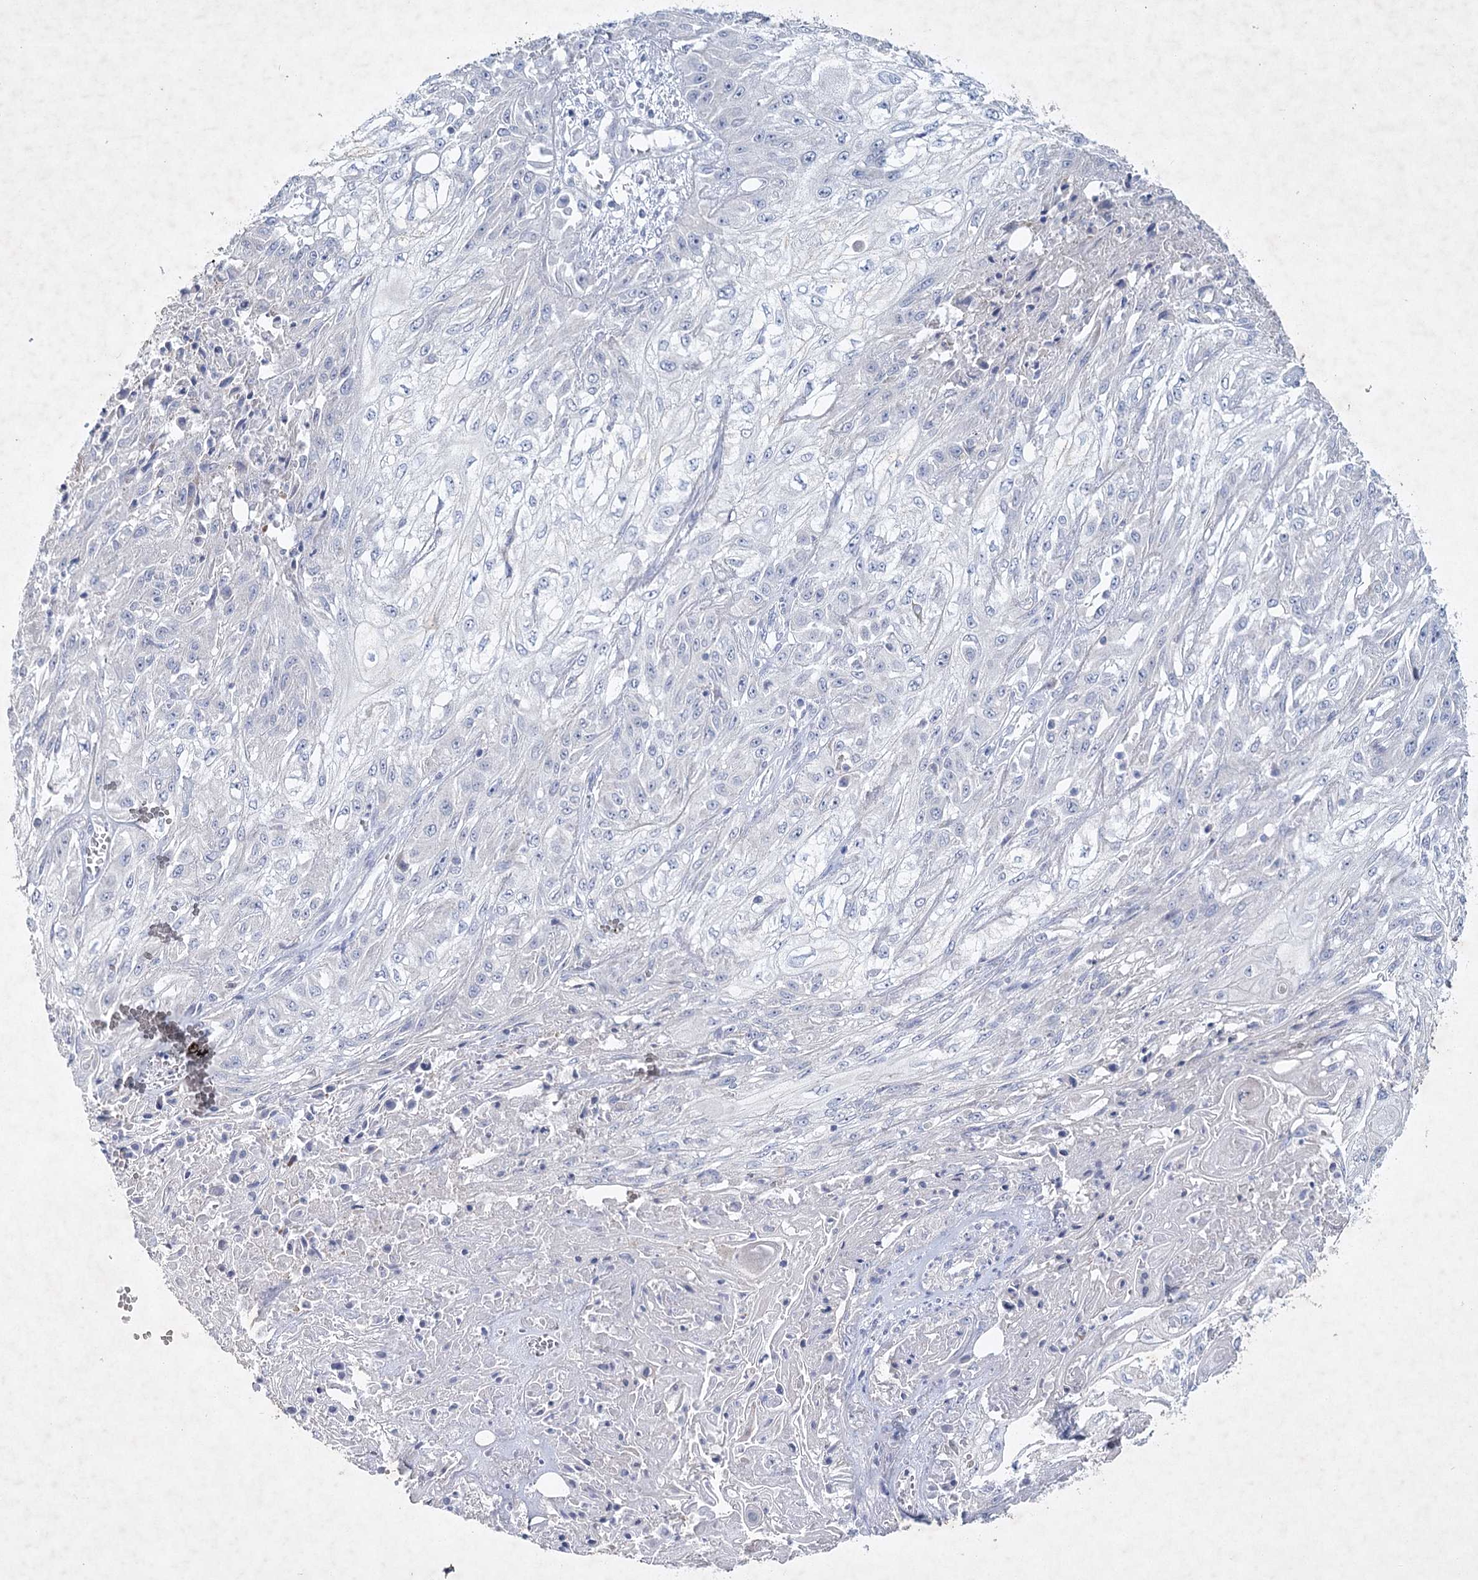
{"staining": {"intensity": "negative", "quantity": "none", "location": "none"}, "tissue": "skin cancer", "cell_type": "Tumor cells", "image_type": "cancer", "snomed": [{"axis": "morphology", "description": "Squamous cell carcinoma, NOS"}, {"axis": "morphology", "description": "Squamous cell carcinoma, metastatic, NOS"}, {"axis": "topography", "description": "Skin"}, {"axis": "topography", "description": "Lymph node"}], "caption": "An immunohistochemistry (IHC) micrograph of skin metastatic squamous cell carcinoma is shown. There is no staining in tumor cells of skin metastatic squamous cell carcinoma. Brightfield microscopy of IHC stained with DAB (brown) and hematoxylin (blue), captured at high magnification.", "gene": "MAP3K13", "patient": {"sex": "male", "age": 75}}